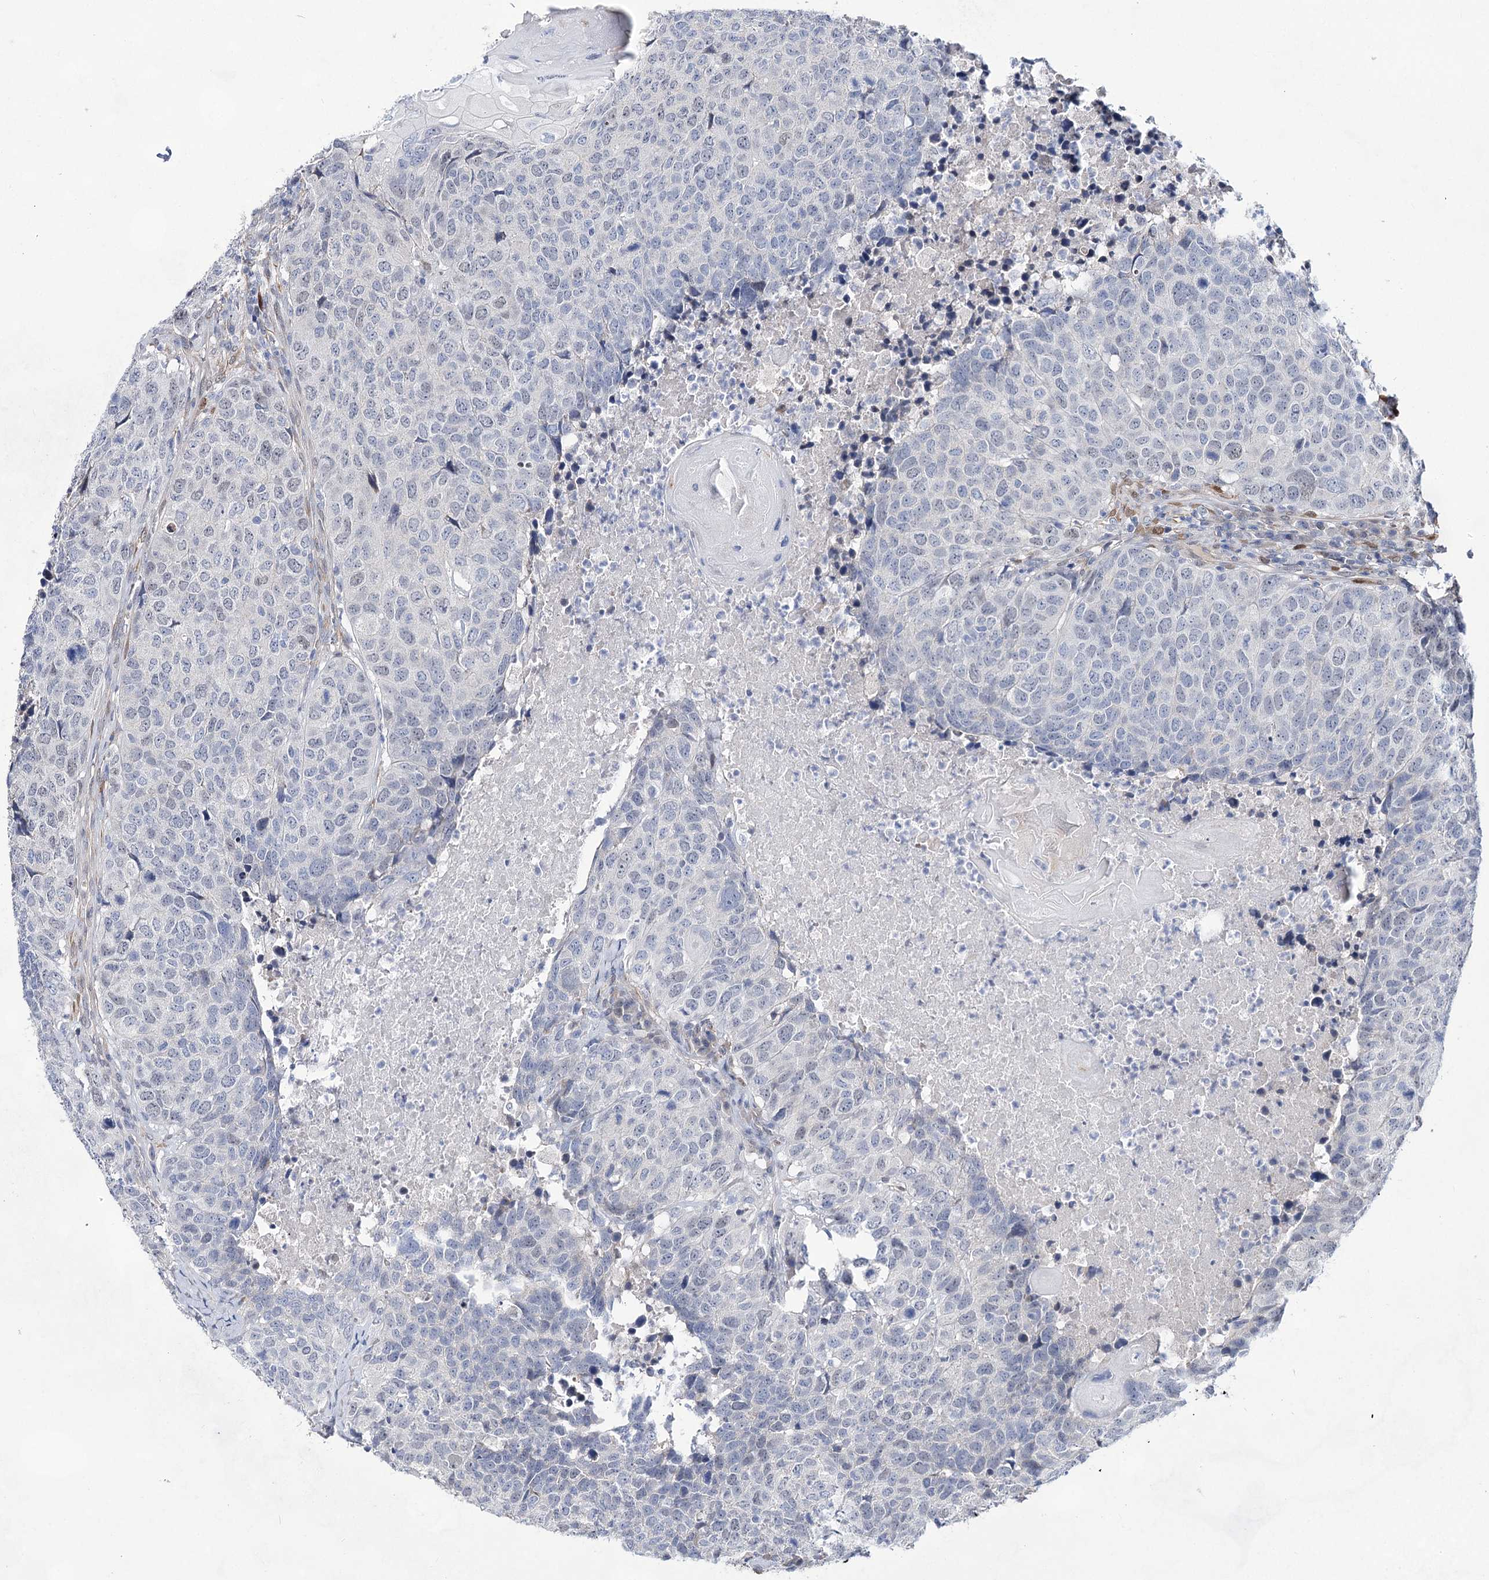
{"staining": {"intensity": "negative", "quantity": "none", "location": "none"}, "tissue": "head and neck cancer", "cell_type": "Tumor cells", "image_type": "cancer", "snomed": [{"axis": "morphology", "description": "Squamous cell carcinoma, NOS"}, {"axis": "topography", "description": "Head-Neck"}], "caption": "Protein analysis of head and neck squamous cell carcinoma demonstrates no significant positivity in tumor cells.", "gene": "UGDH", "patient": {"sex": "male", "age": 66}}